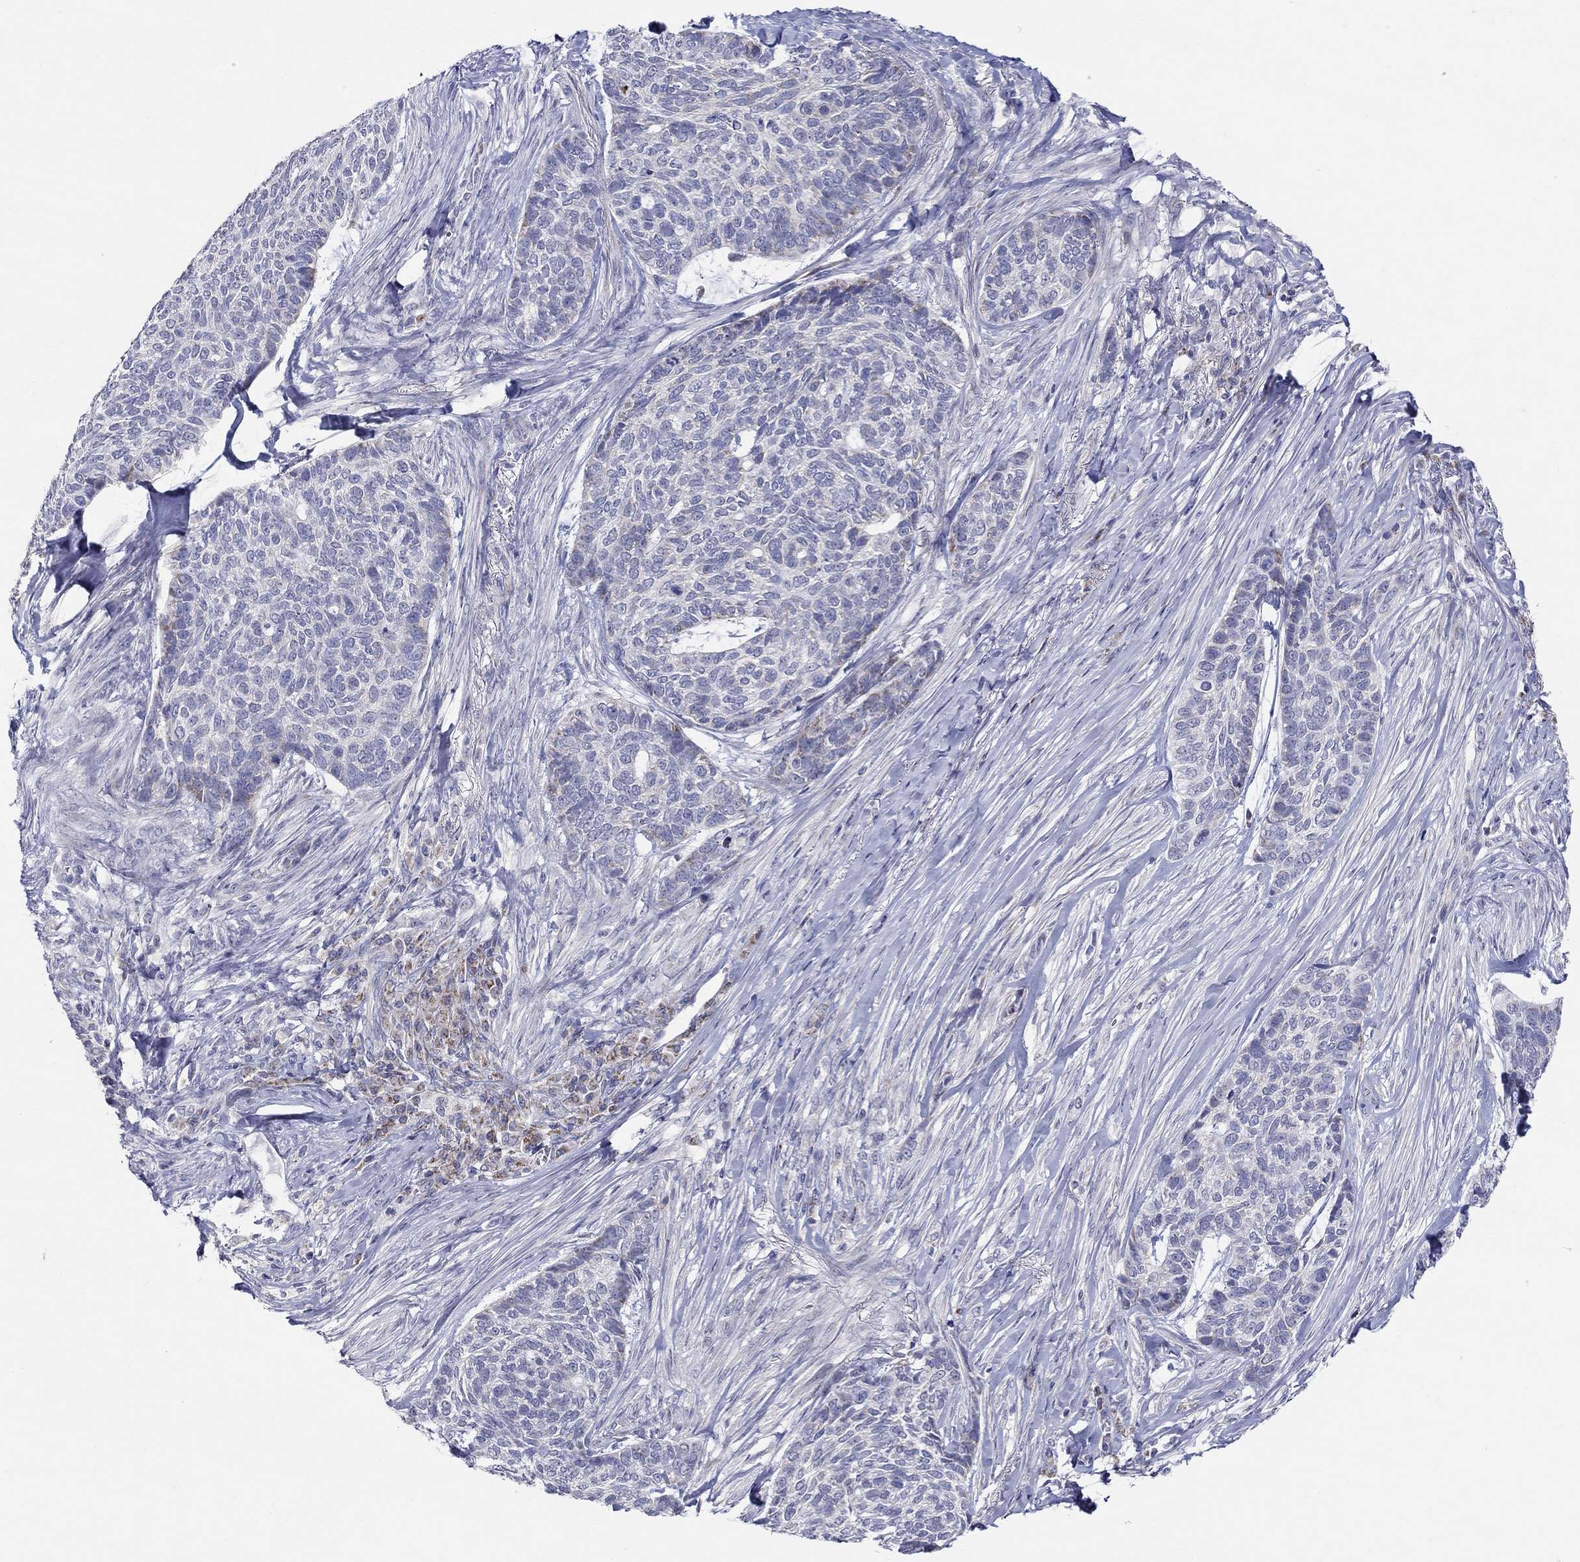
{"staining": {"intensity": "negative", "quantity": "none", "location": "none"}, "tissue": "skin cancer", "cell_type": "Tumor cells", "image_type": "cancer", "snomed": [{"axis": "morphology", "description": "Basal cell carcinoma"}, {"axis": "topography", "description": "Skin"}], "caption": "The IHC image has no significant expression in tumor cells of skin cancer (basal cell carcinoma) tissue.", "gene": "HMX2", "patient": {"sex": "female", "age": 69}}